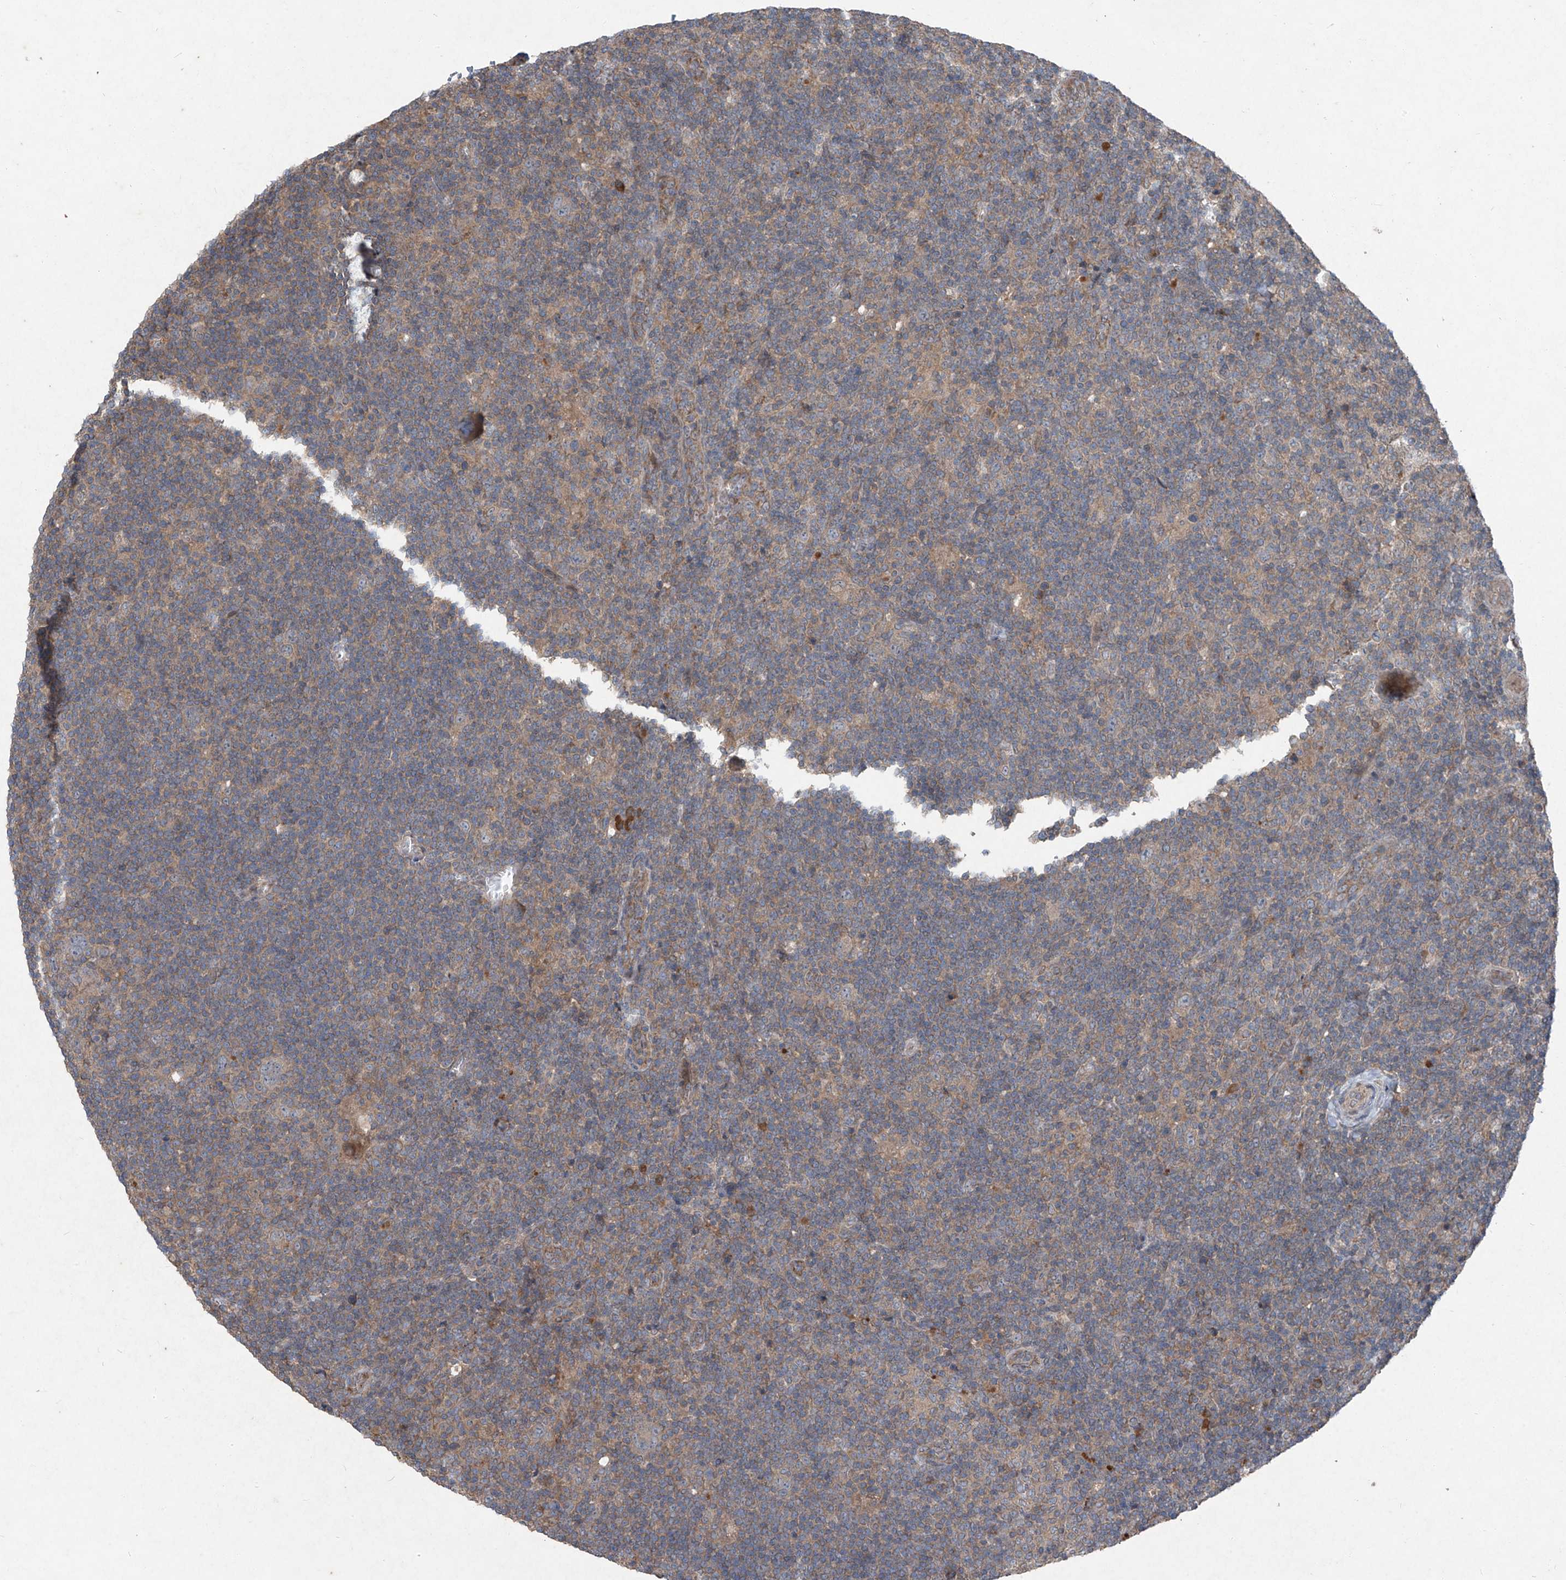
{"staining": {"intensity": "negative", "quantity": "none", "location": "none"}, "tissue": "lymphoma", "cell_type": "Tumor cells", "image_type": "cancer", "snomed": [{"axis": "morphology", "description": "Hodgkin's disease, NOS"}, {"axis": "topography", "description": "Lymph node"}], "caption": "This histopathology image is of Hodgkin's disease stained with immunohistochemistry to label a protein in brown with the nuclei are counter-stained blue. There is no positivity in tumor cells. (Stains: DAB (3,3'-diaminobenzidine) IHC with hematoxylin counter stain, Microscopy: brightfield microscopy at high magnification).", "gene": "FOXRED2", "patient": {"sex": "female", "age": 57}}